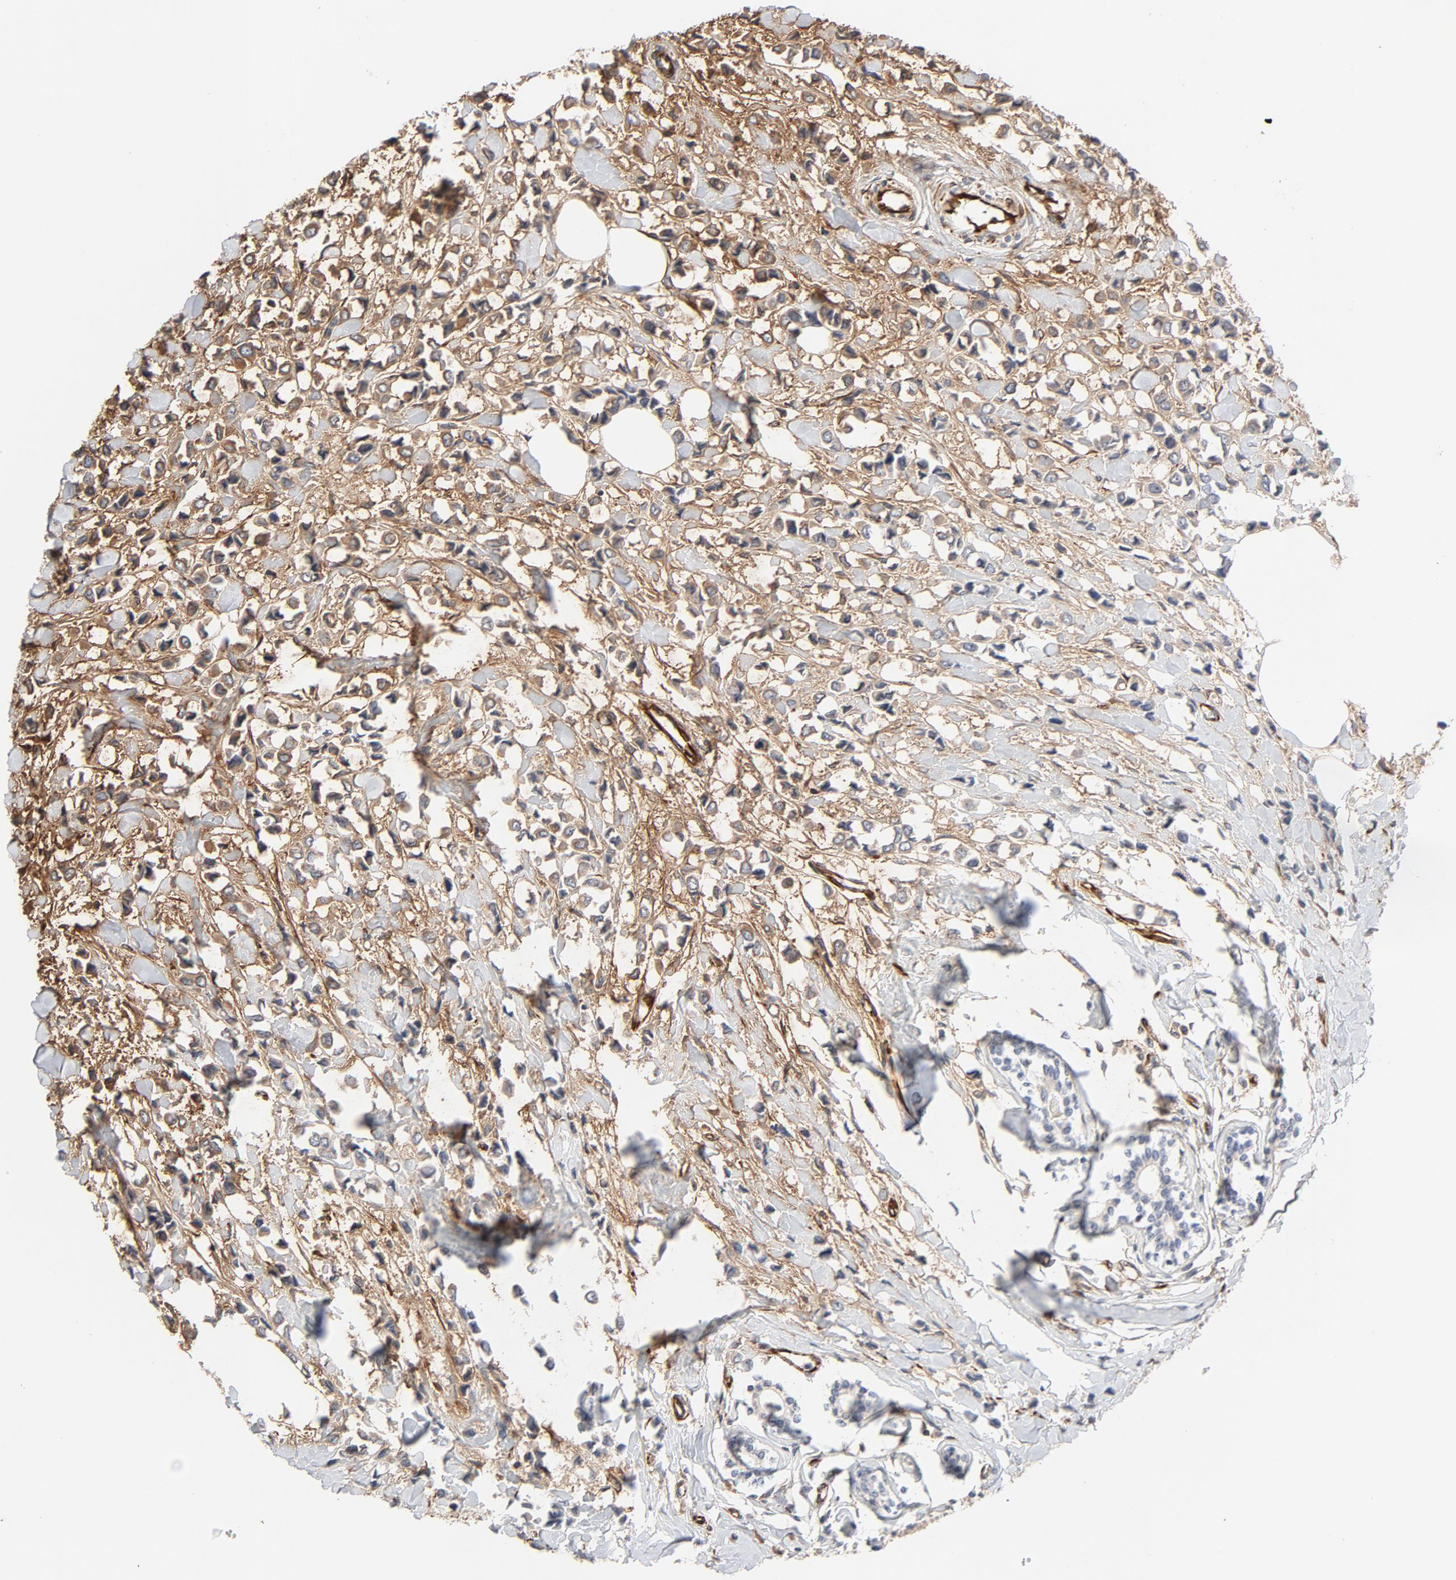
{"staining": {"intensity": "moderate", "quantity": ">75%", "location": "cytoplasmic/membranous"}, "tissue": "breast cancer", "cell_type": "Tumor cells", "image_type": "cancer", "snomed": [{"axis": "morphology", "description": "Lobular carcinoma"}, {"axis": "topography", "description": "Breast"}], "caption": "Human breast cancer (lobular carcinoma) stained with a protein marker displays moderate staining in tumor cells.", "gene": "FAM118A", "patient": {"sex": "female", "age": 51}}